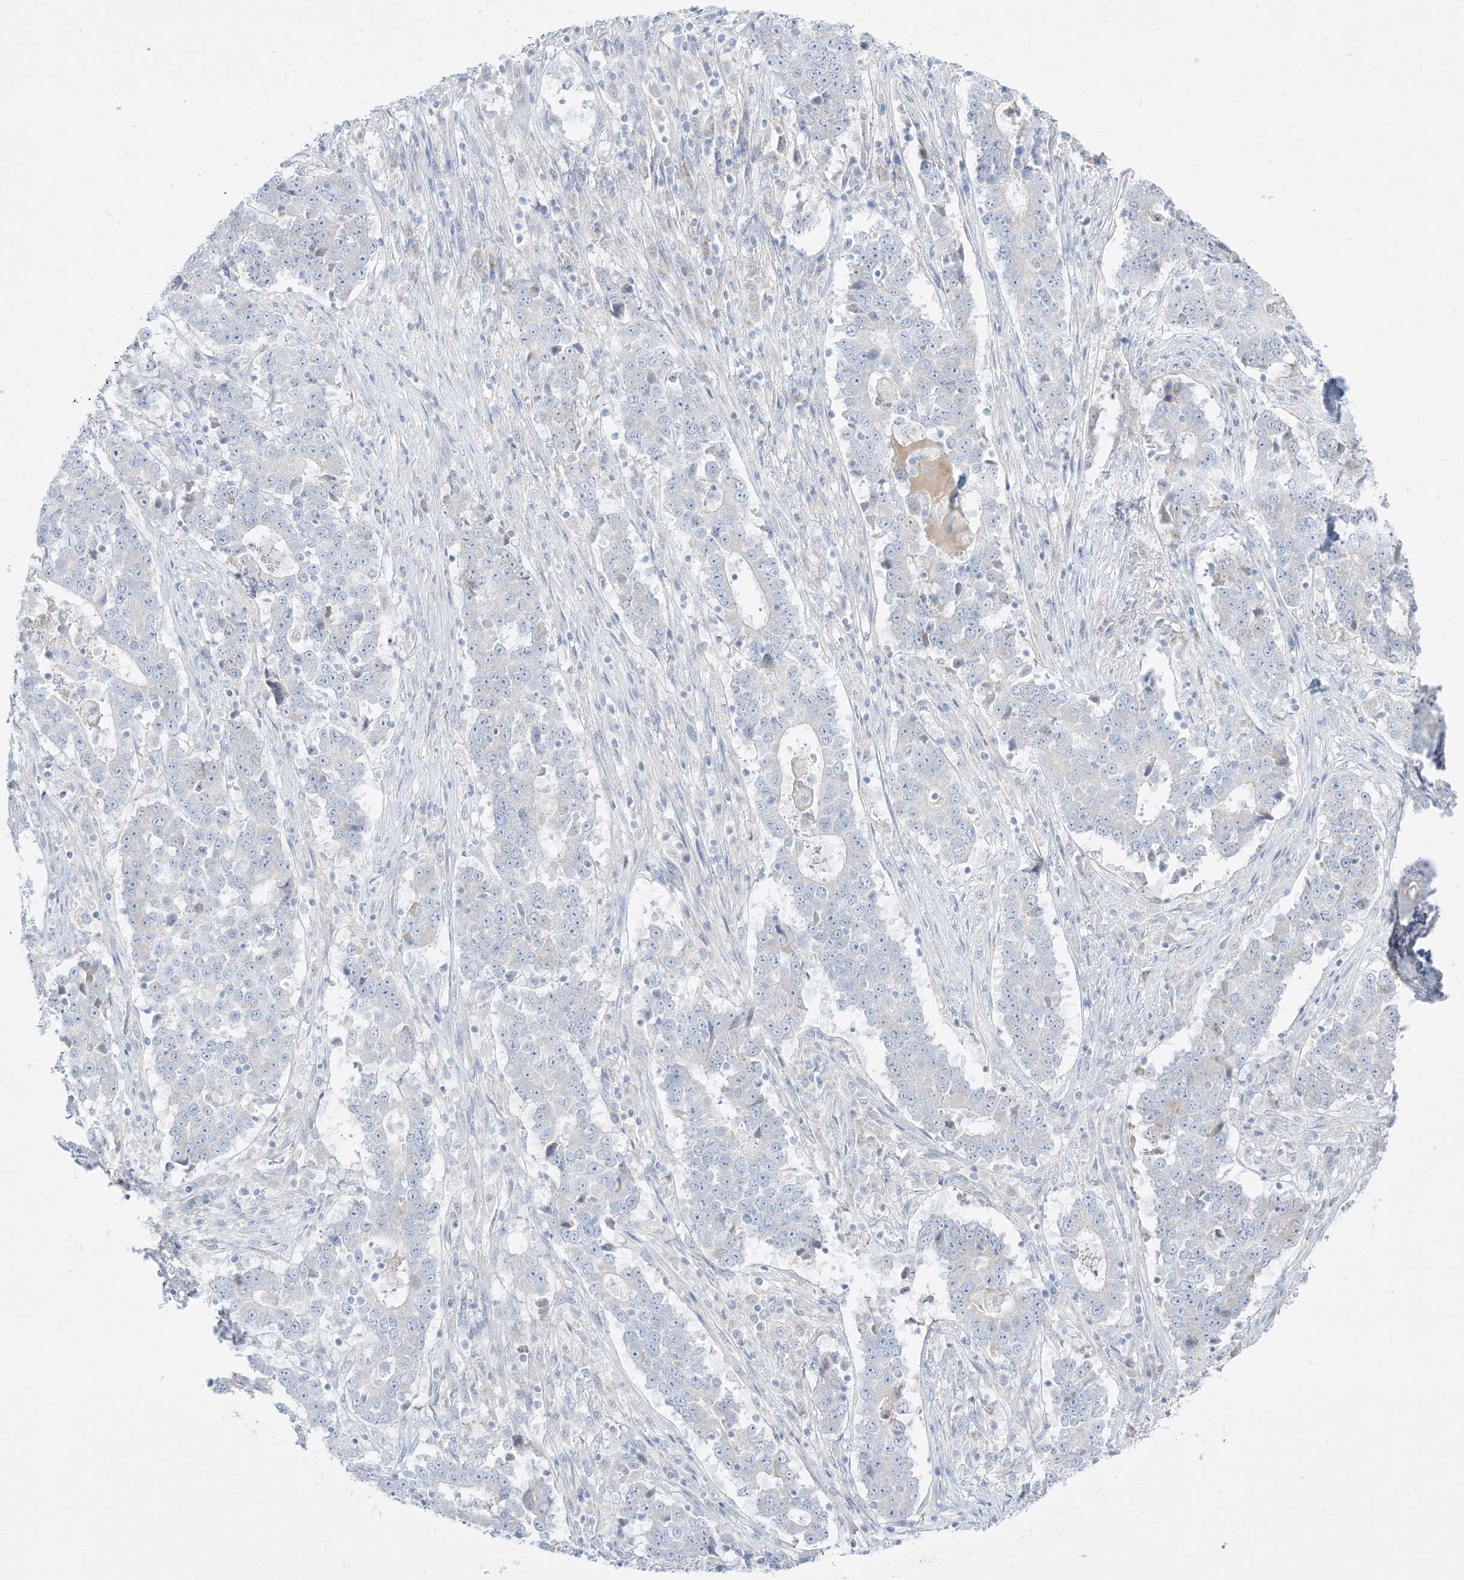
{"staining": {"intensity": "negative", "quantity": "none", "location": "none"}, "tissue": "stomach cancer", "cell_type": "Tumor cells", "image_type": "cancer", "snomed": [{"axis": "morphology", "description": "Adenocarcinoma, NOS"}, {"axis": "topography", "description": "Stomach"}], "caption": "Histopathology image shows no significant protein expression in tumor cells of stomach adenocarcinoma.", "gene": "FAM184A", "patient": {"sex": "male", "age": 59}}